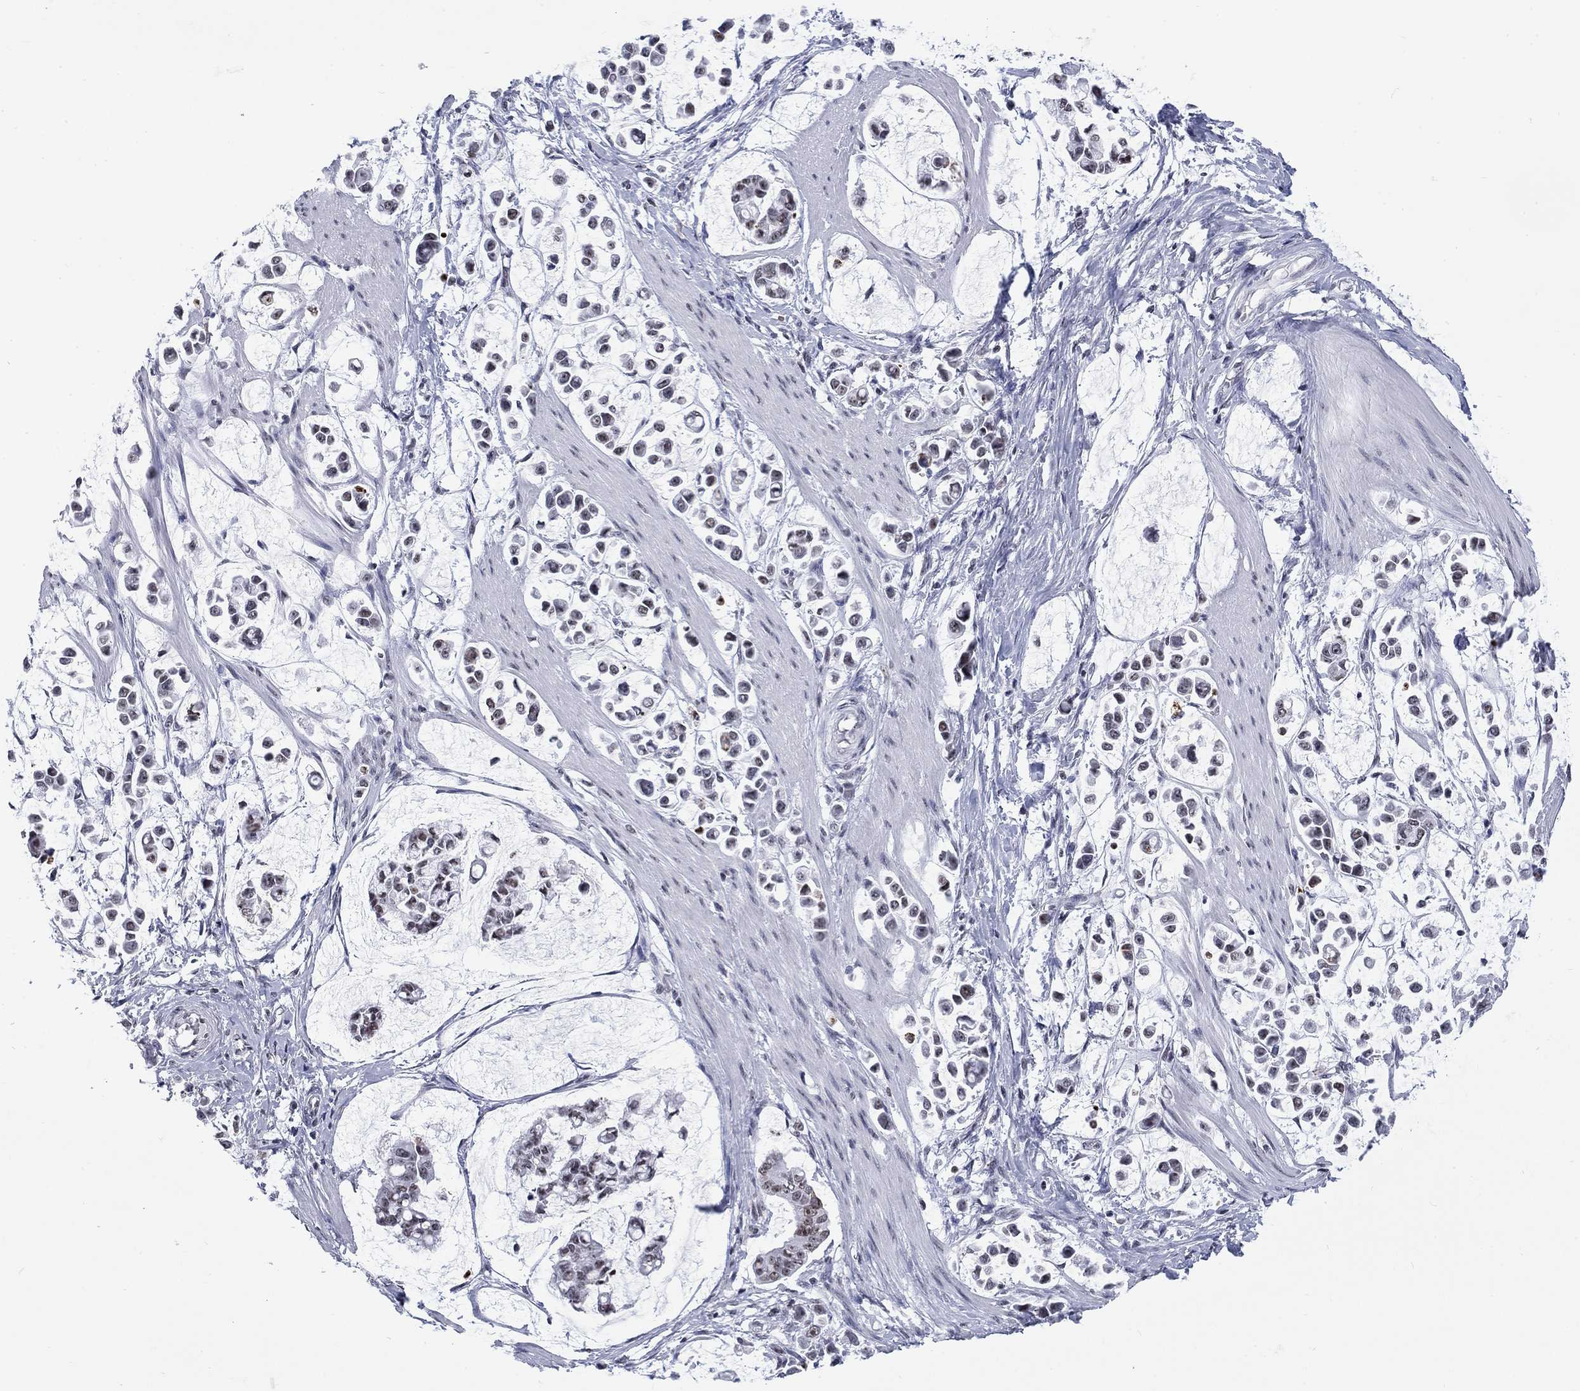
{"staining": {"intensity": "negative", "quantity": "none", "location": "none"}, "tissue": "stomach cancer", "cell_type": "Tumor cells", "image_type": "cancer", "snomed": [{"axis": "morphology", "description": "Adenocarcinoma, NOS"}, {"axis": "topography", "description": "Stomach"}], "caption": "Photomicrograph shows no significant protein expression in tumor cells of stomach adenocarcinoma.", "gene": "CSRNP3", "patient": {"sex": "male", "age": 82}}